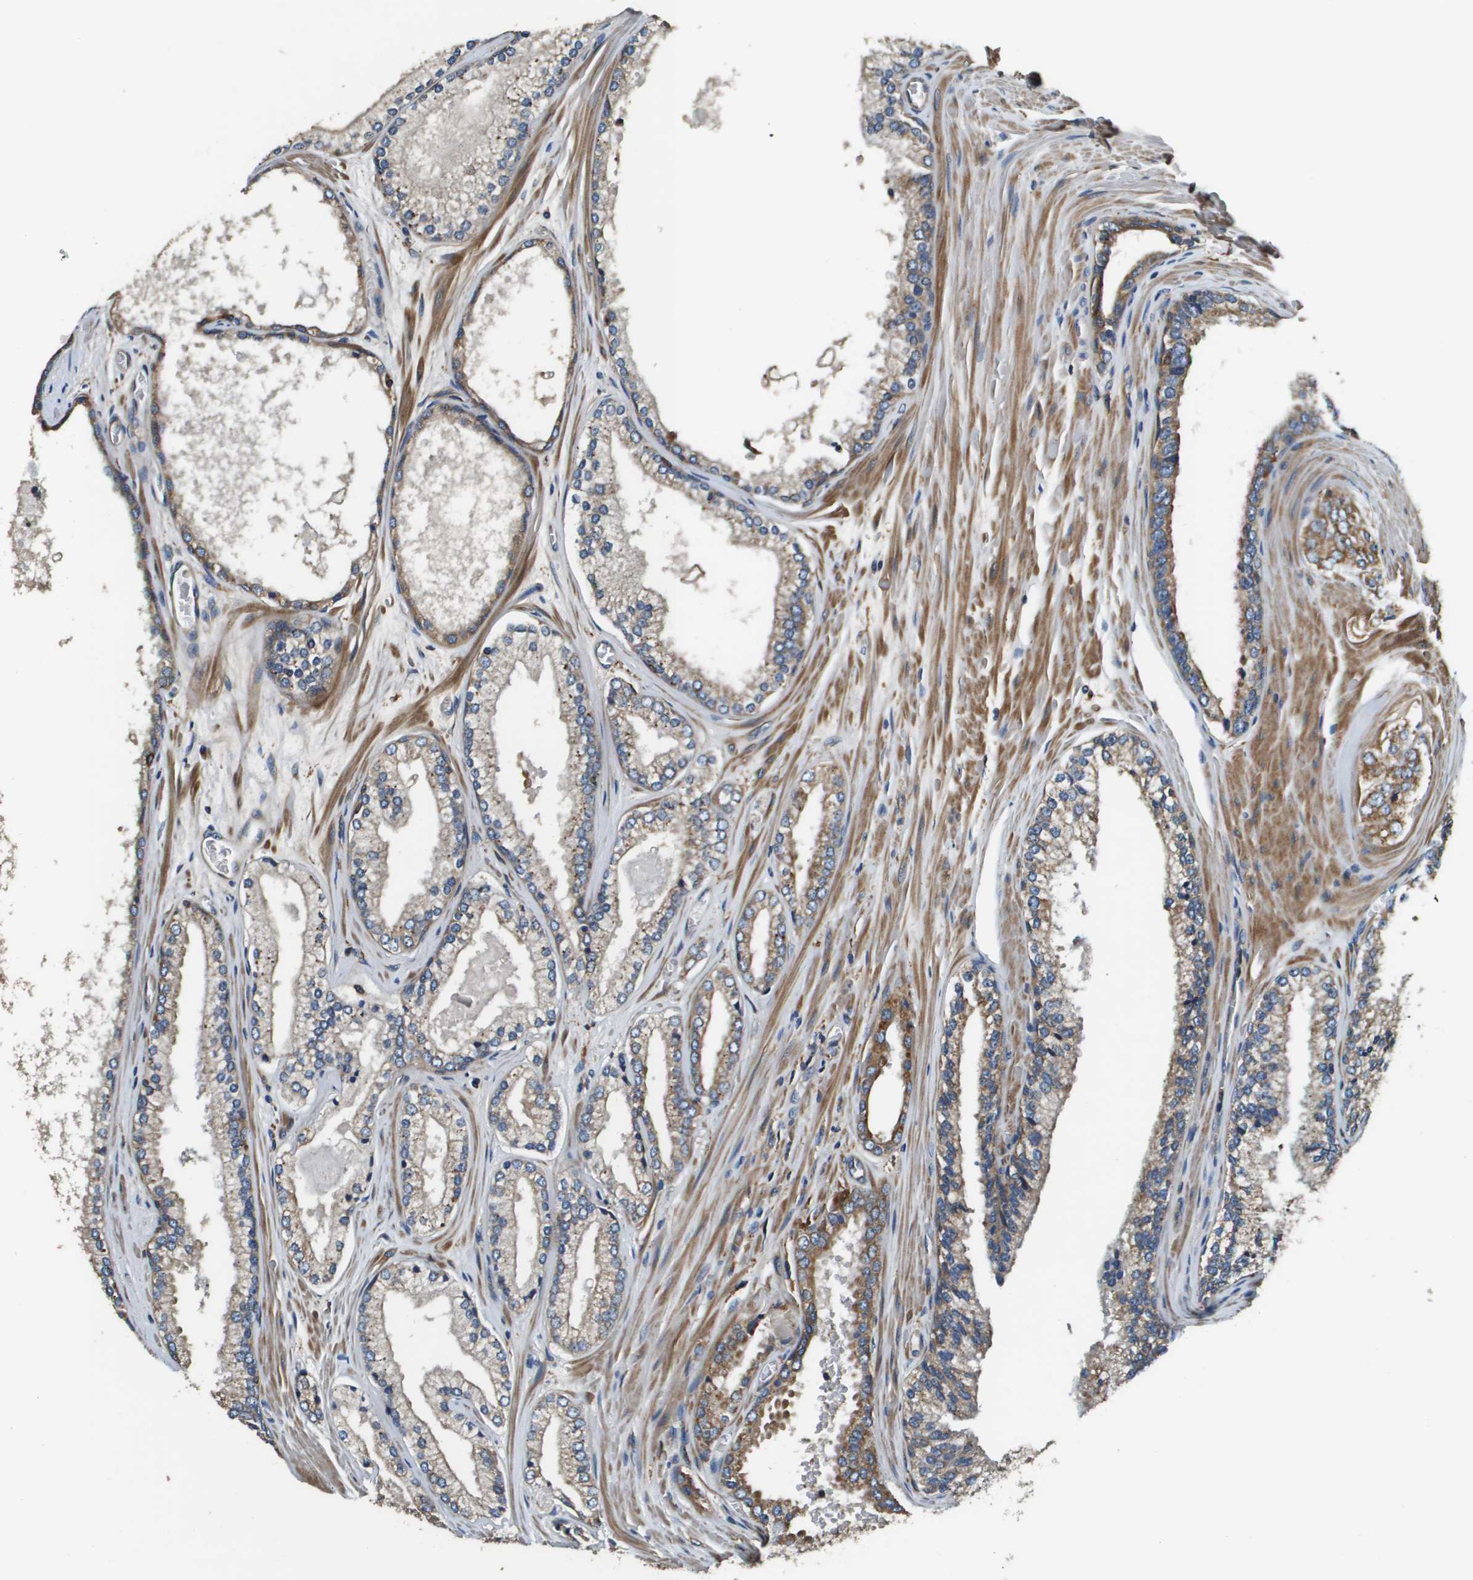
{"staining": {"intensity": "moderate", "quantity": ">75%", "location": "cytoplasmic/membranous"}, "tissue": "prostate cancer", "cell_type": "Tumor cells", "image_type": "cancer", "snomed": [{"axis": "morphology", "description": "Adenocarcinoma, High grade"}, {"axis": "topography", "description": "Prostate"}], "caption": "The image shows immunohistochemical staining of prostate cancer (high-grade adenocarcinoma). There is moderate cytoplasmic/membranous positivity is seen in about >75% of tumor cells.", "gene": "CNPY3", "patient": {"sex": "male", "age": 65}}